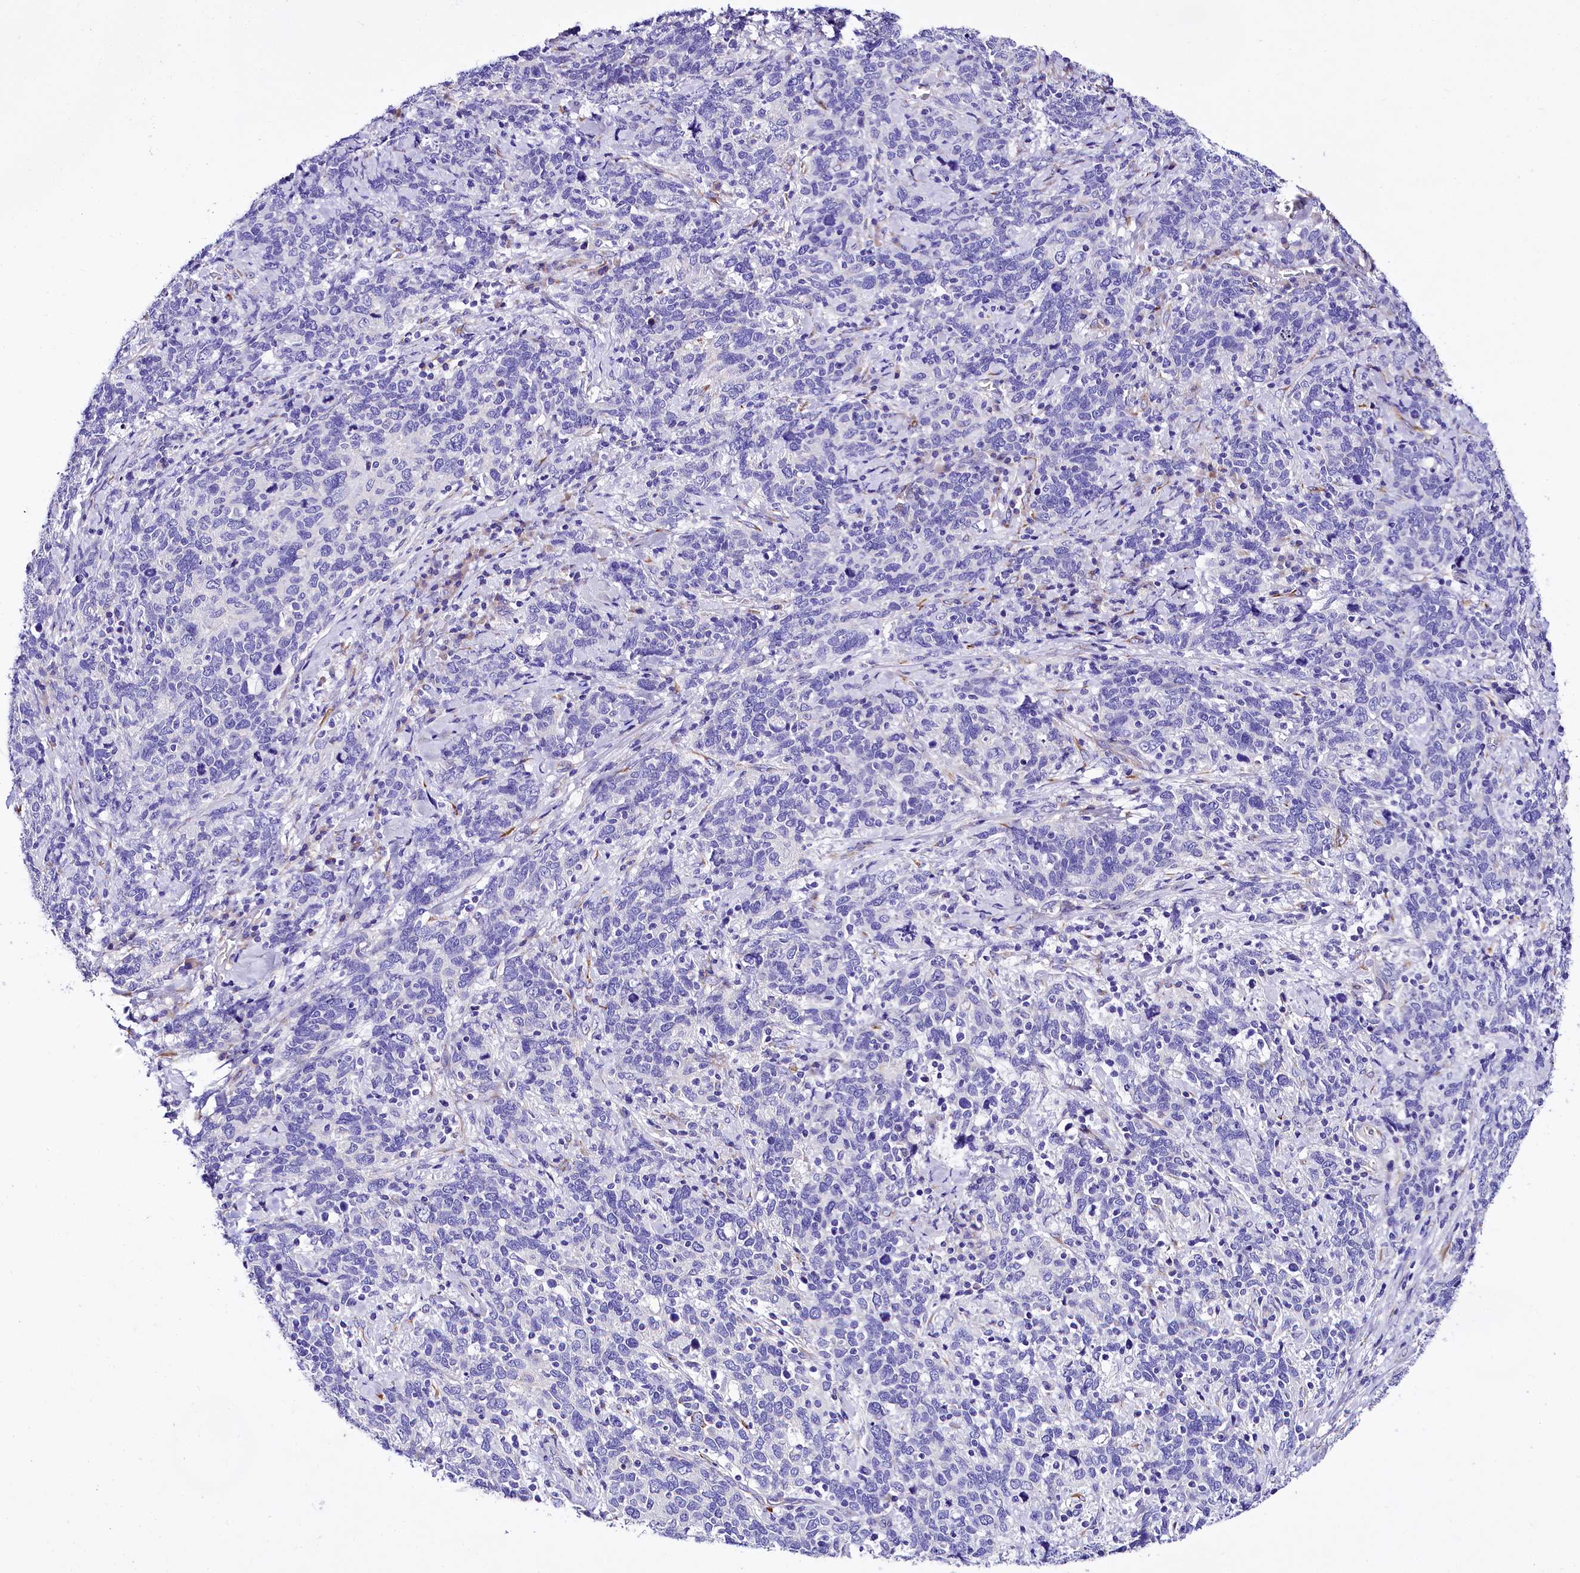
{"staining": {"intensity": "negative", "quantity": "none", "location": "none"}, "tissue": "cervical cancer", "cell_type": "Tumor cells", "image_type": "cancer", "snomed": [{"axis": "morphology", "description": "Squamous cell carcinoma, NOS"}, {"axis": "topography", "description": "Cervix"}], "caption": "There is no significant staining in tumor cells of squamous cell carcinoma (cervical).", "gene": "A2ML1", "patient": {"sex": "female", "age": 41}}